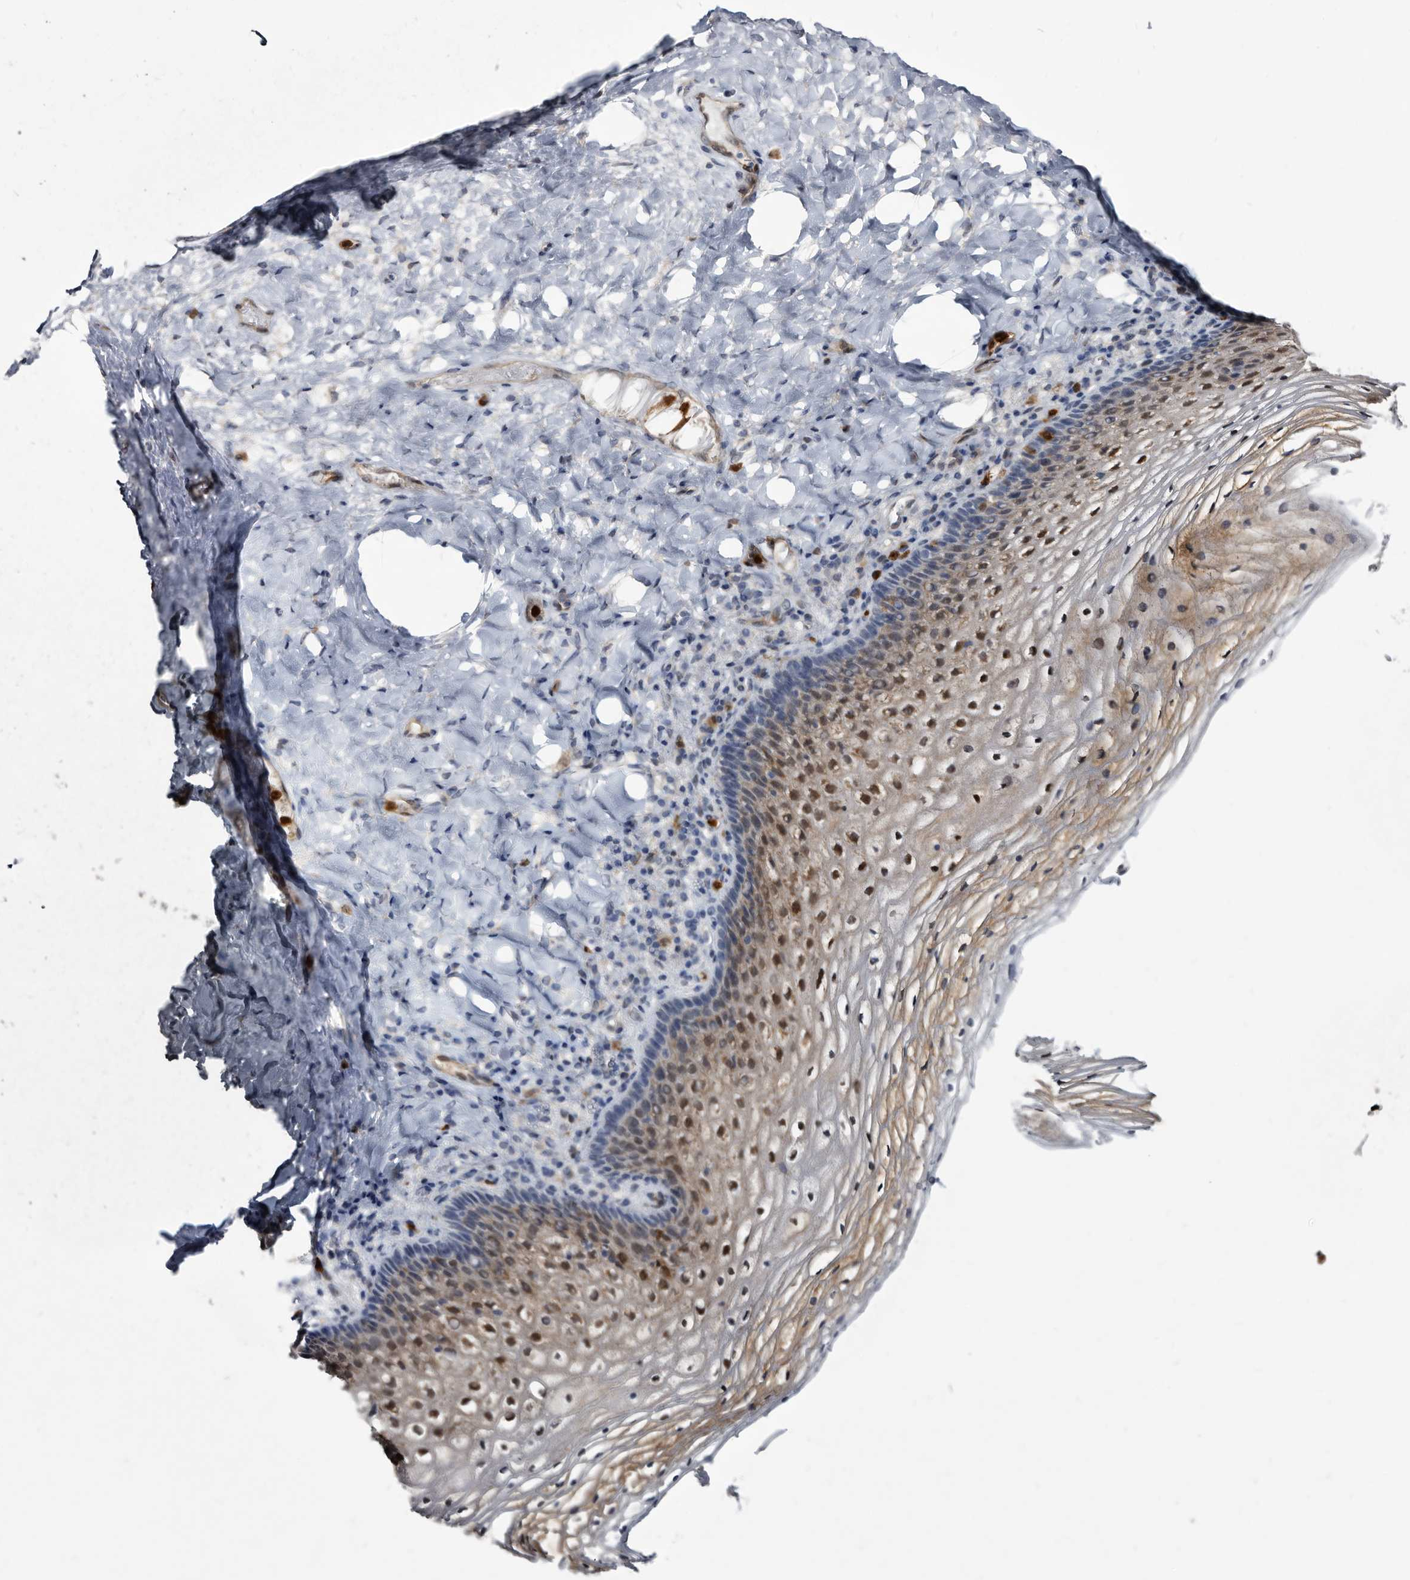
{"staining": {"intensity": "strong", "quantity": "25%-75%", "location": "cytoplasmic/membranous,nuclear"}, "tissue": "vagina", "cell_type": "Squamous epithelial cells", "image_type": "normal", "snomed": [{"axis": "morphology", "description": "Normal tissue, NOS"}, {"axis": "topography", "description": "Vagina"}], "caption": "Protein expression analysis of unremarkable human vagina reveals strong cytoplasmic/membranous,nuclear positivity in about 25%-75% of squamous epithelial cells.", "gene": "SERPINB8", "patient": {"sex": "female", "age": 60}}